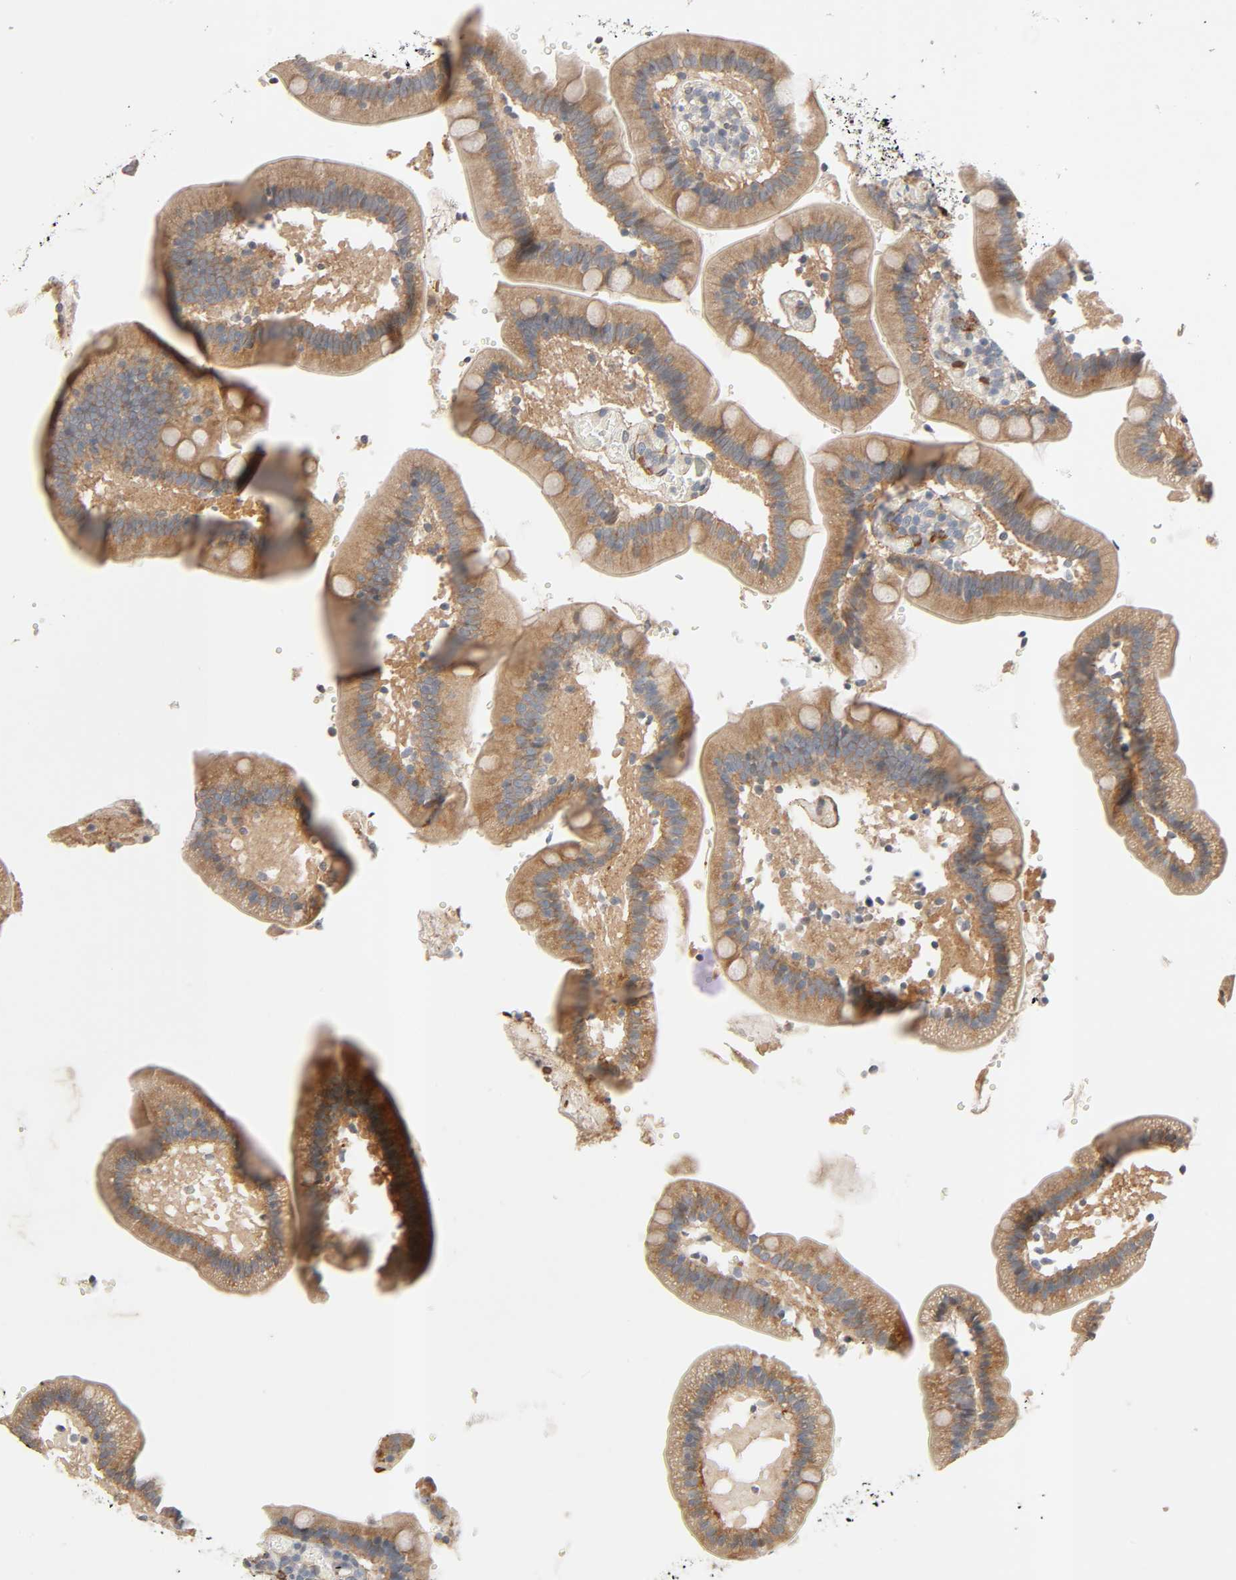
{"staining": {"intensity": "moderate", "quantity": "25%-75%", "location": "cytoplasmic/membranous"}, "tissue": "duodenum", "cell_type": "Glandular cells", "image_type": "normal", "snomed": [{"axis": "morphology", "description": "Normal tissue, NOS"}, {"axis": "topography", "description": "Duodenum"}], "caption": "Normal duodenum demonstrates moderate cytoplasmic/membranous staining in approximately 25%-75% of glandular cells, visualized by immunohistochemistry.", "gene": "PTK2", "patient": {"sex": "male", "age": 66}}